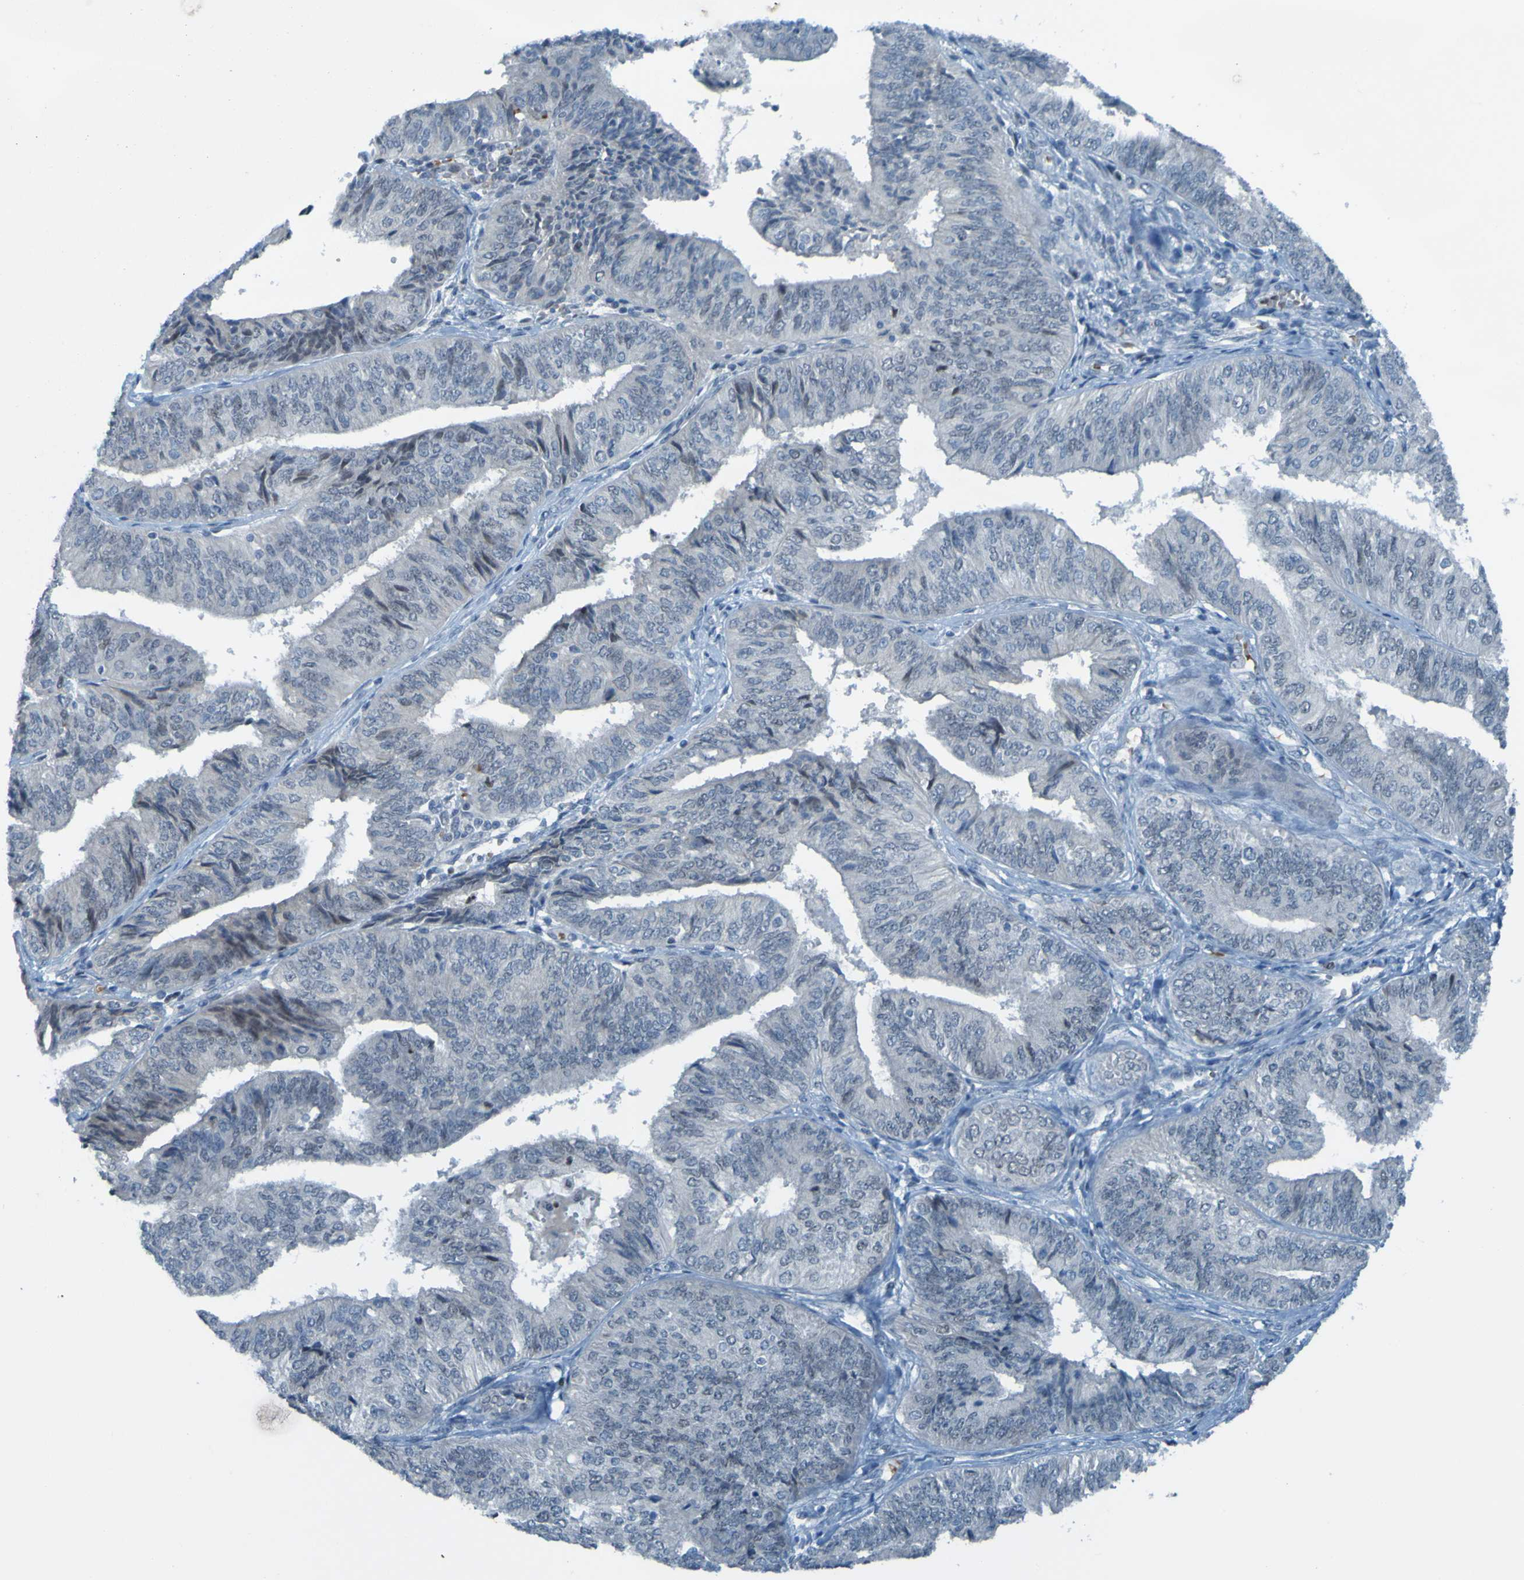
{"staining": {"intensity": "negative", "quantity": "none", "location": "none"}, "tissue": "endometrial cancer", "cell_type": "Tumor cells", "image_type": "cancer", "snomed": [{"axis": "morphology", "description": "Adenocarcinoma, NOS"}, {"axis": "topography", "description": "Endometrium"}], "caption": "Immunohistochemistry (IHC) micrograph of adenocarcinoma (endometrial) stained for a protein (brown), which demonstrates no positivity in tumor cells. (DAB immunohistochemistry, high magnification).", "gene": "USP36", "patient": {"sex": "female", "age": 58}}